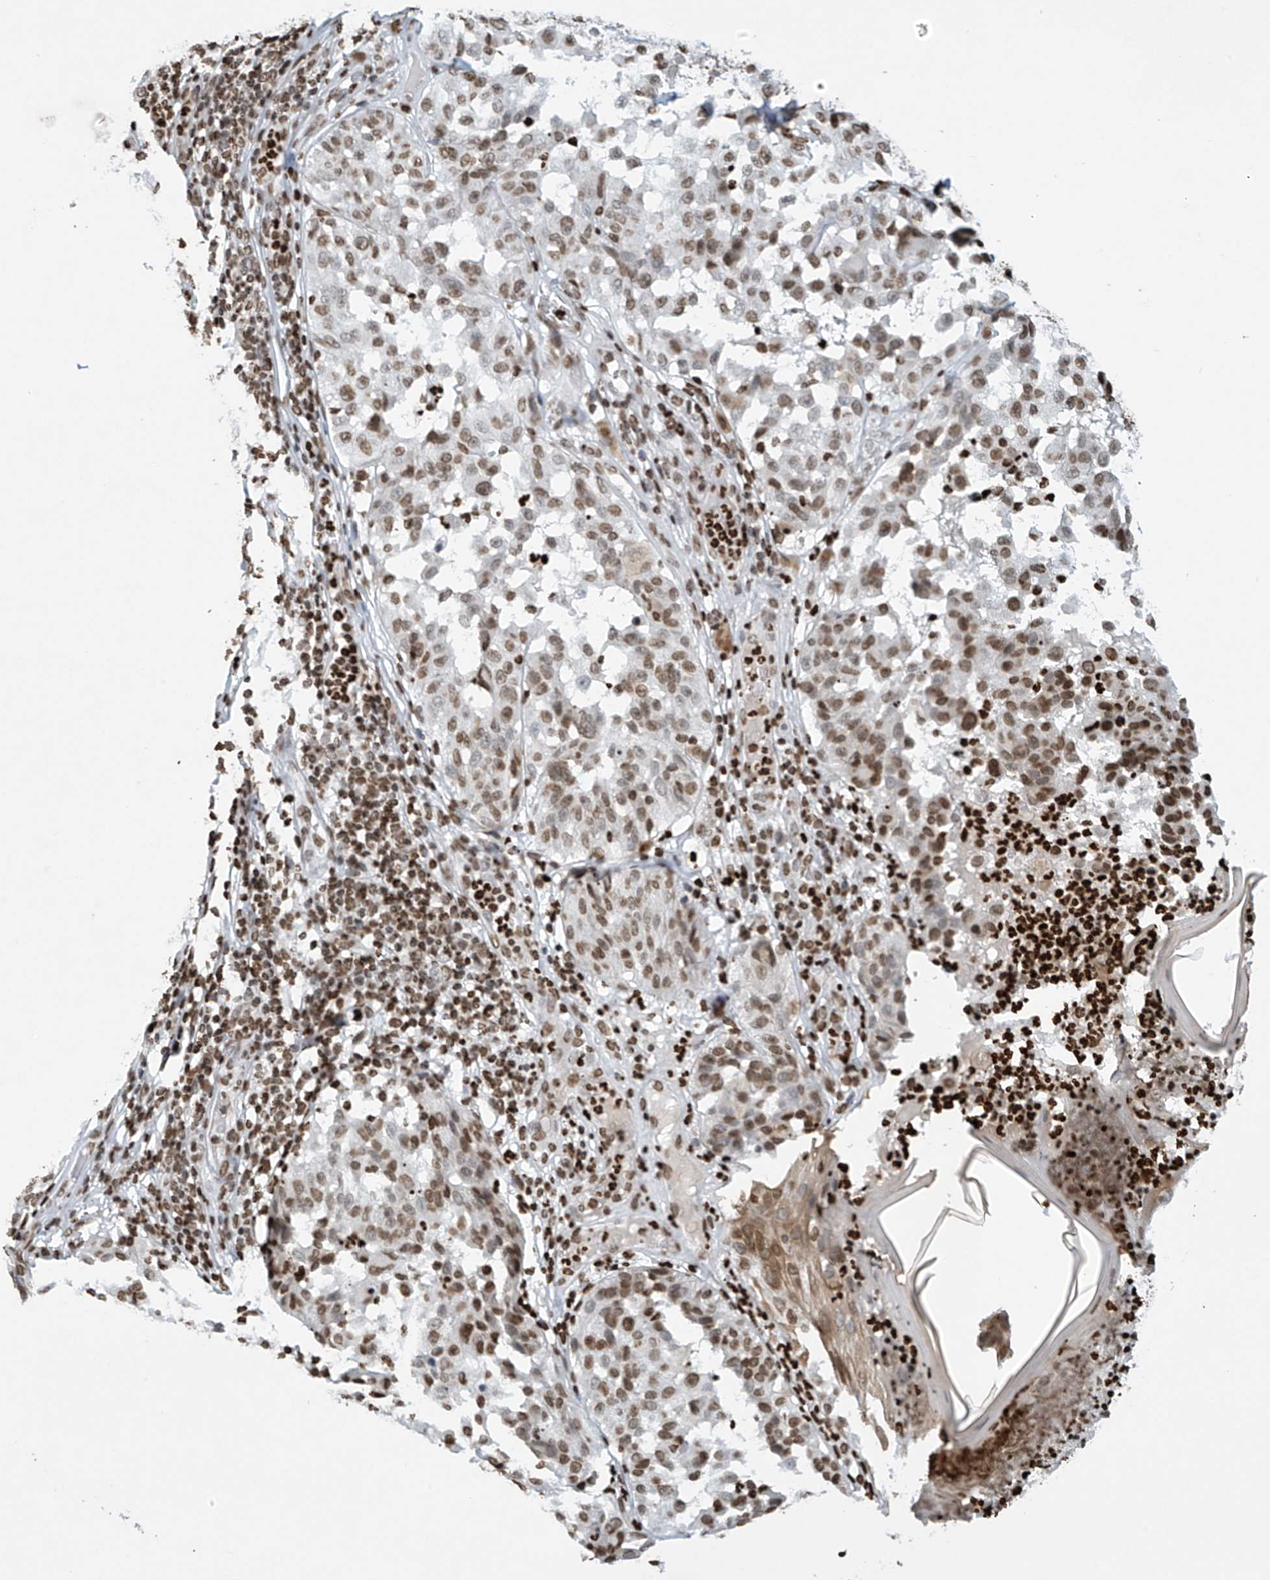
{"staining": {"intensity": "moderate", "quantity": ">75%", "location": "nuclear"}, "tissue": "melanoma", "cell_type": "Tumor cells", "image_type": "cancer", "snomed": [{"axis": "morphology", "description": "Malignant melanoma, NOS"}, {"axis": "topography", "description": "Skin"}], "caption": "Tumor cells reveal medium levels of moderate nuclear expression in about >75% of cells in malignant melanoma.", "gene": "H4C16", "patient": {"sex": "female", "age": 46}}